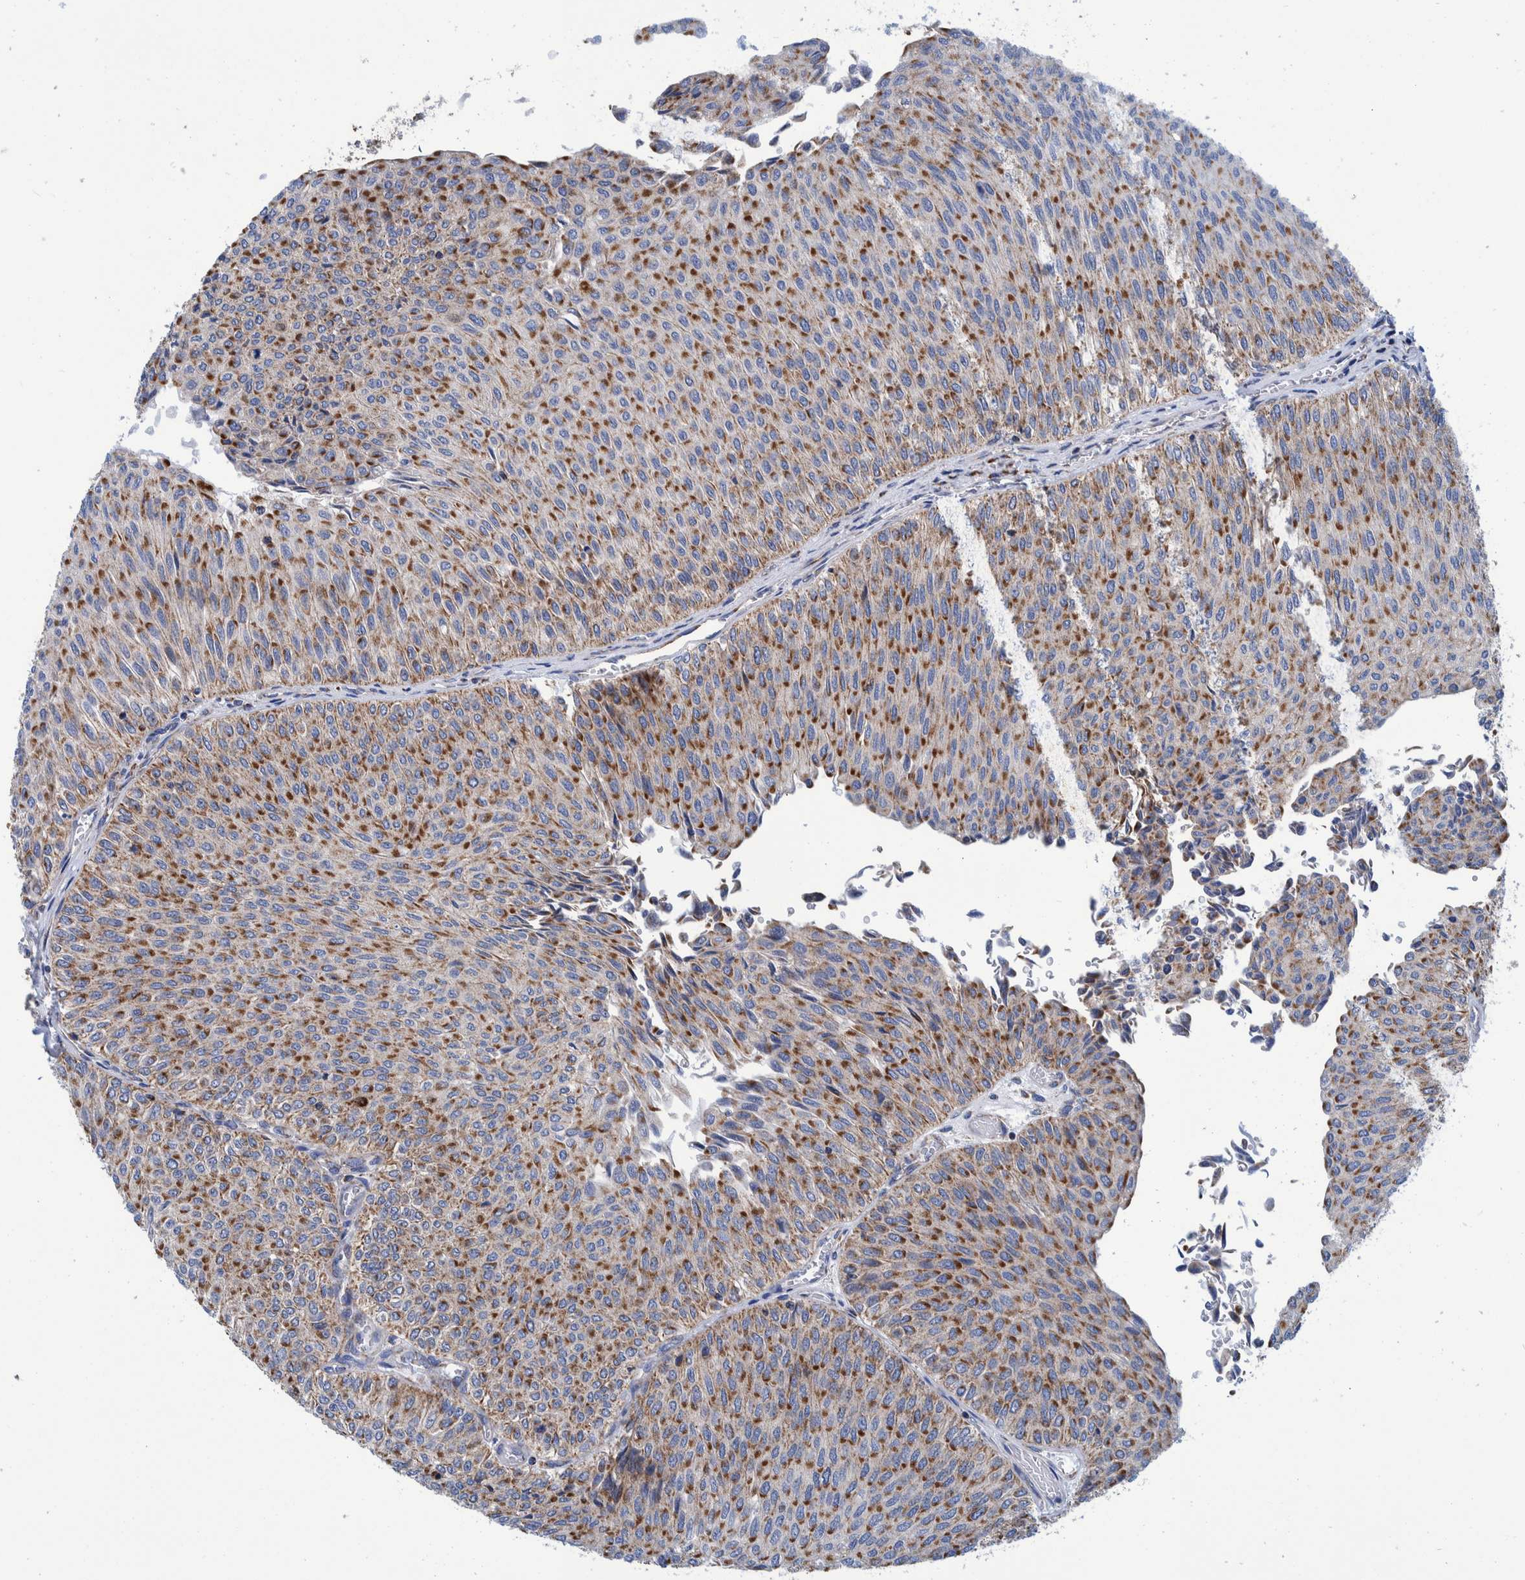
{"staining": {"intensity": "moderate", "quantity": ">75%", "location": "cytoplasmic/membranous"}, "tissue": "urothelial cancer", "cell_type": "Tumor cells", "image_type": "cancer", "snomed": [{"axis": "morphology", "description": "Urothelial carcinoma, Low grade"}, {"axis": "topography", "description": "Urinary bladder"}], "caption": "DAB (3,3'-diaminobenzidine) immunohistochemical staining of urothelial cancer exhibits moderate cytoplasmic/membranous protein staining in approximately >75% of tumor cells. Using DAB (brown) and hematoxylin (blue) stains, captured at high magnification using brightfield microscopy.", "gene": "BZW2", "patient": {"sex": "male", "age": 78}}